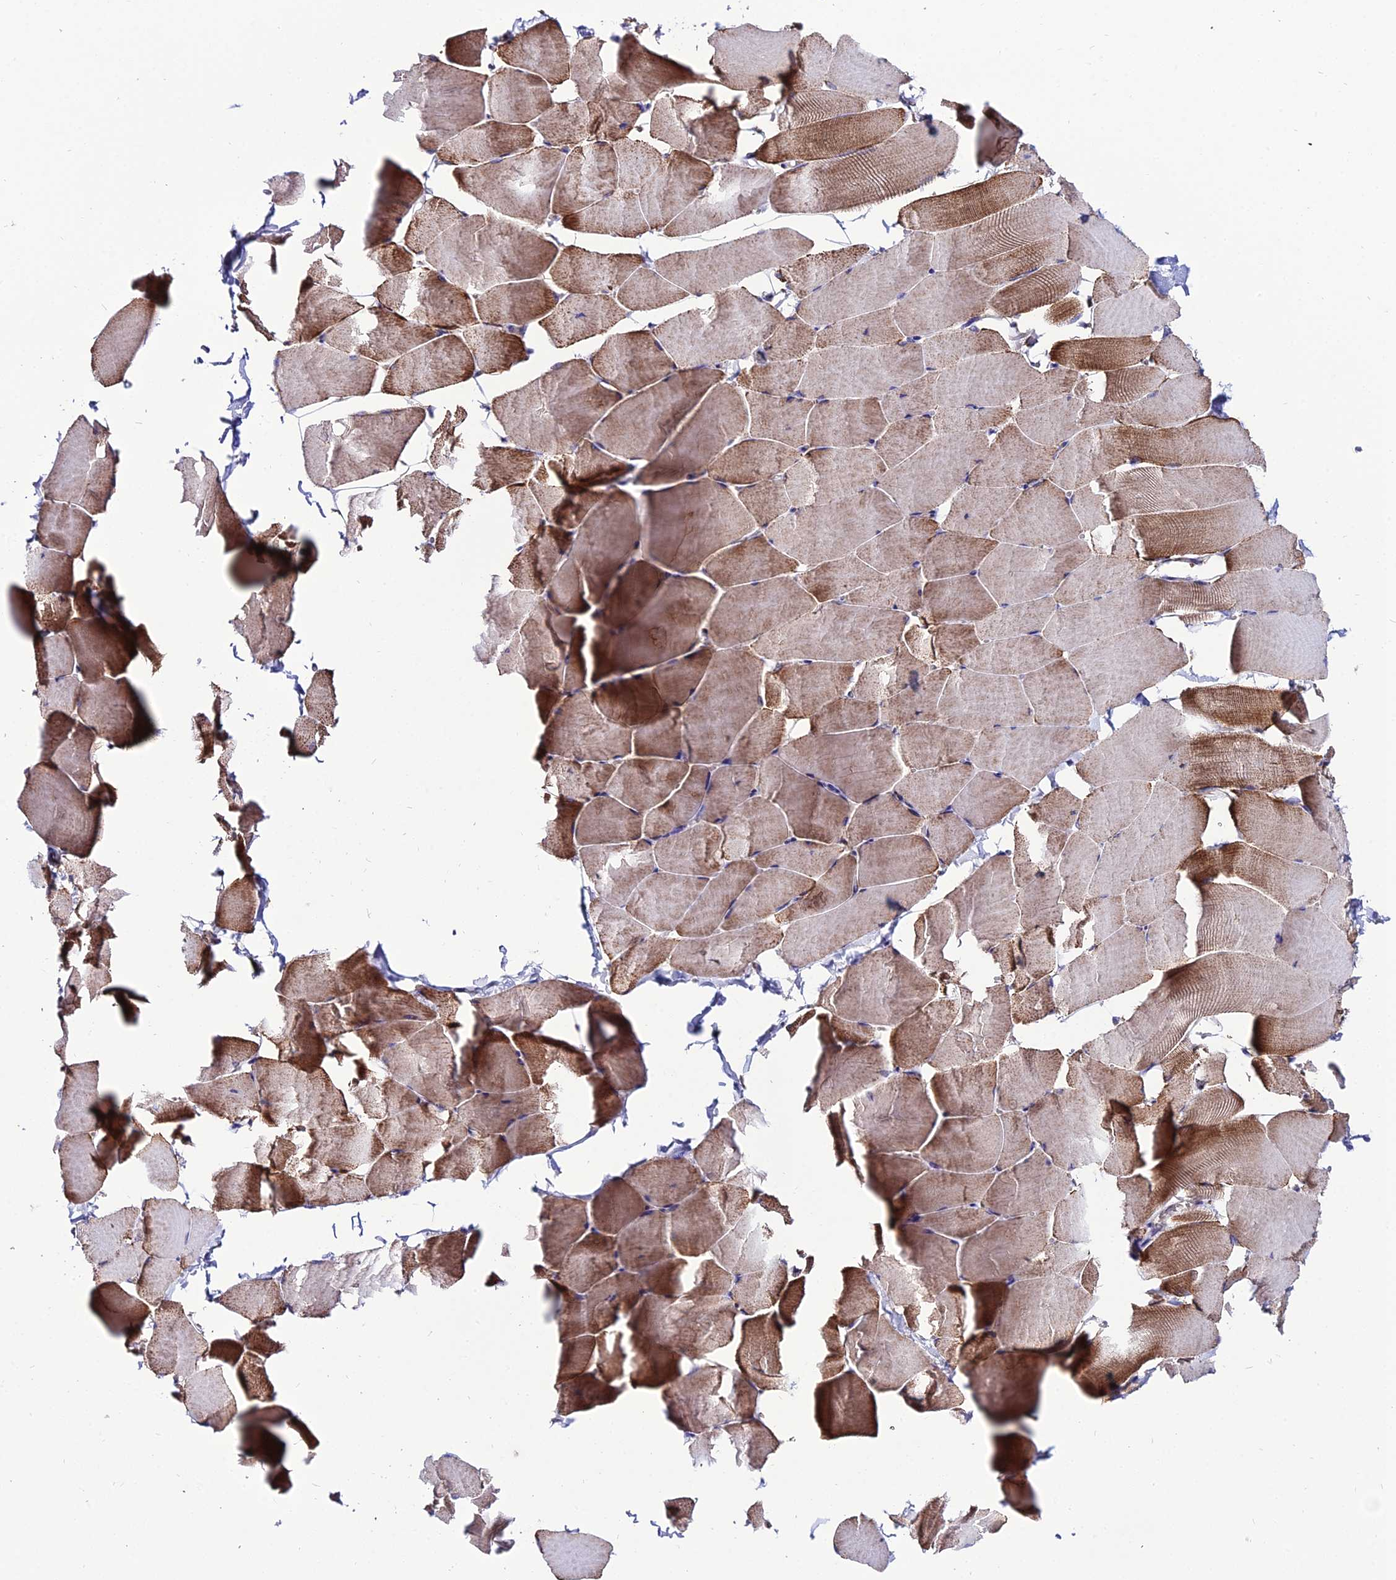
{"staining": {"intensity": "moderate", "quantity": "25%-75%", "location": "cytoplasmic/membranous"}, "tissue": "skeletal muscle", "cell_type": "Myocytes", "image_type": "normal", "snomed": [{"axis": "morphology", "description": "Normal tissue, NOS"}, {"axis": "topography", "description": "Skeletal muscle"}], "caption": "Immunohistochemical staining of normal human skeletal muscle reveals 25%-75% levels of moderate cytoplasmic/membranous protein staining in approximately 25%-75% of myocytes. (Brightfield microscopy of DAB IHC at high magnification).", "gene": "PSMD2", "patient": {"sex": "male", "age": 25}}